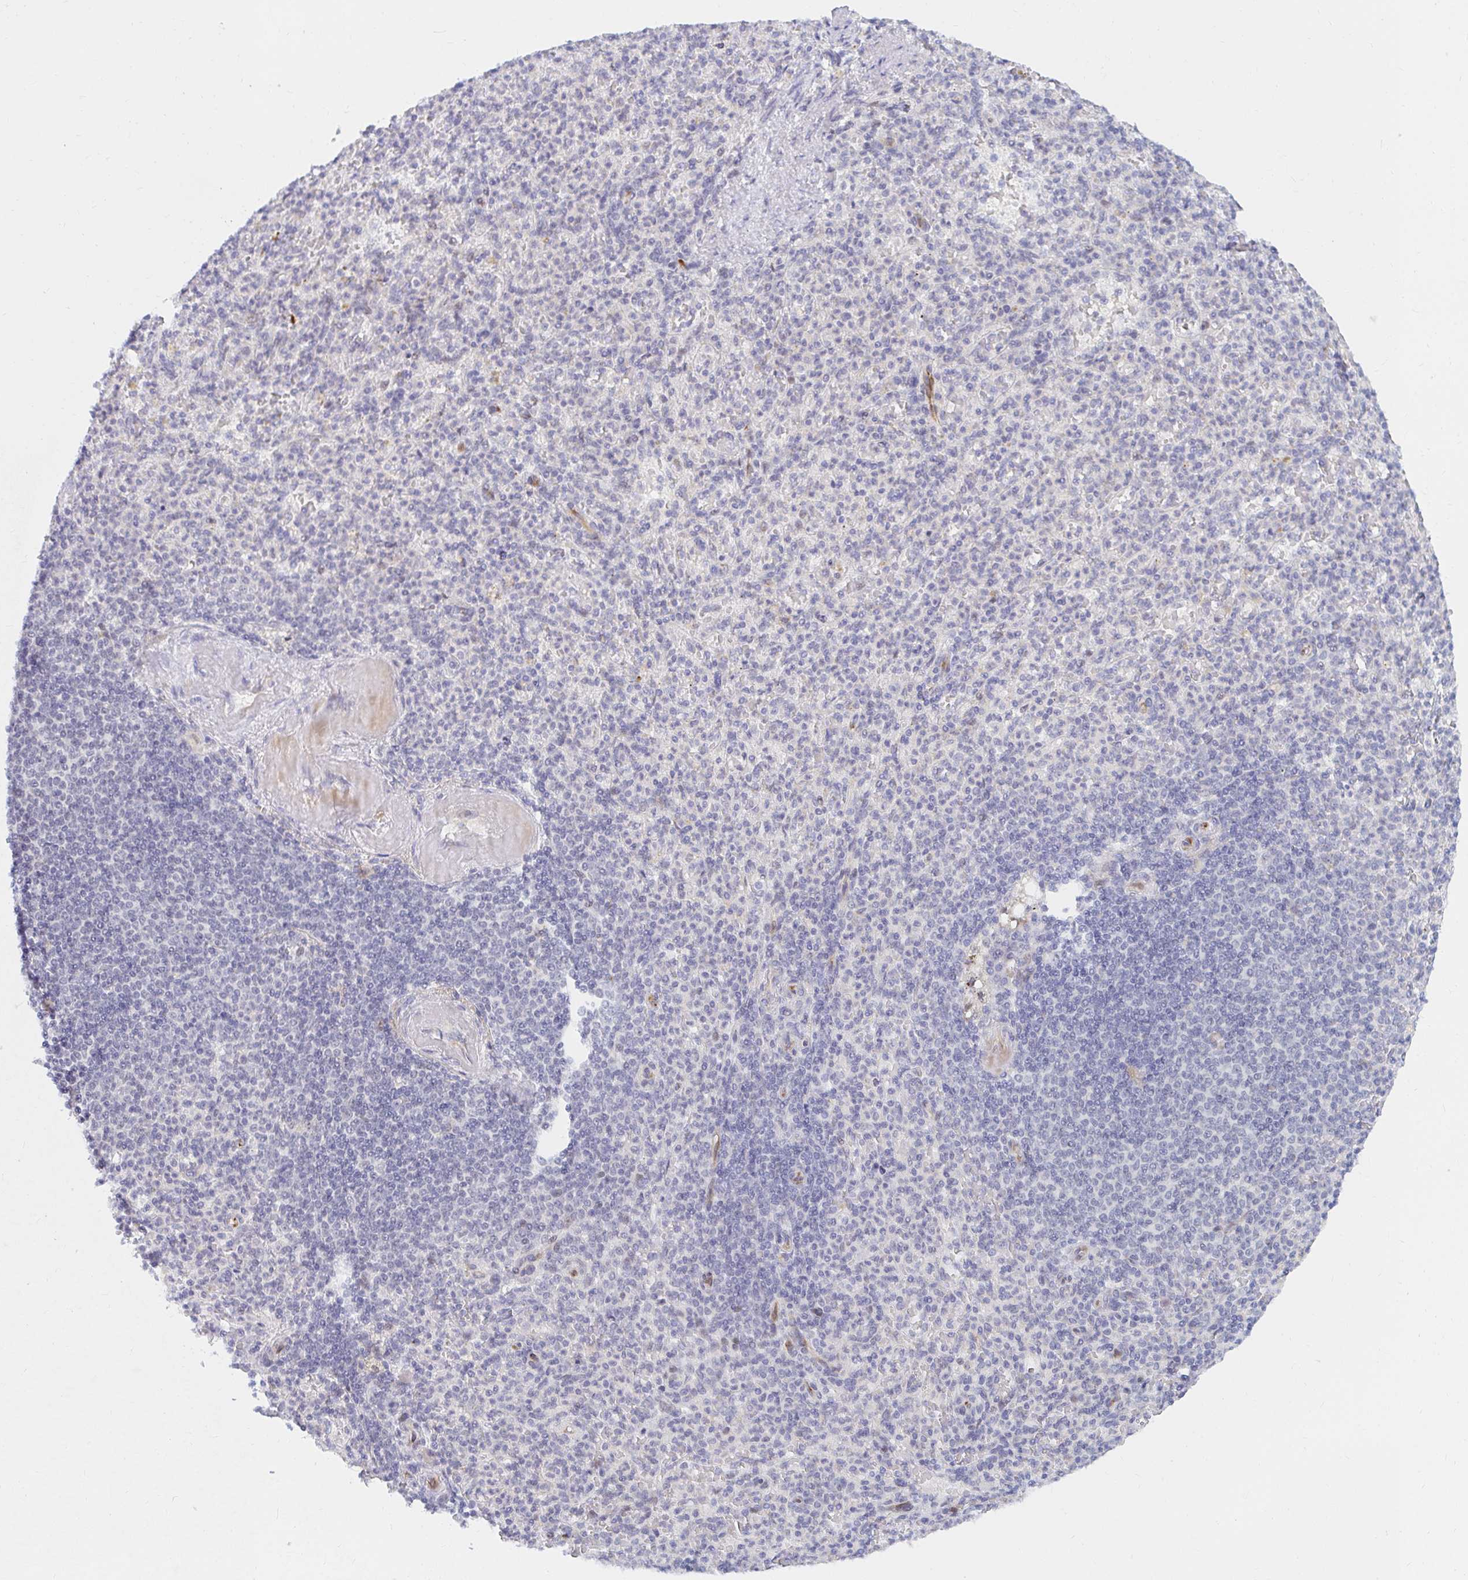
{"staining": {"intensity": "negative", "quantity": "none", "location": "none"}, "tissue": "spleen", "cell_type": "Cells in red pulp", "image_type": "normal", "snomed": [{"axis": "morphology", "description": "Normal tissue, NOS"}, {"axis": "topography", "description": "Spleen"}], "caption": "Protein analysis of unremarkable spleen displays no significant staining in cells in red pulp.", "gene": "COL28A1", "patient": {"sex": "female", "age": 74}}